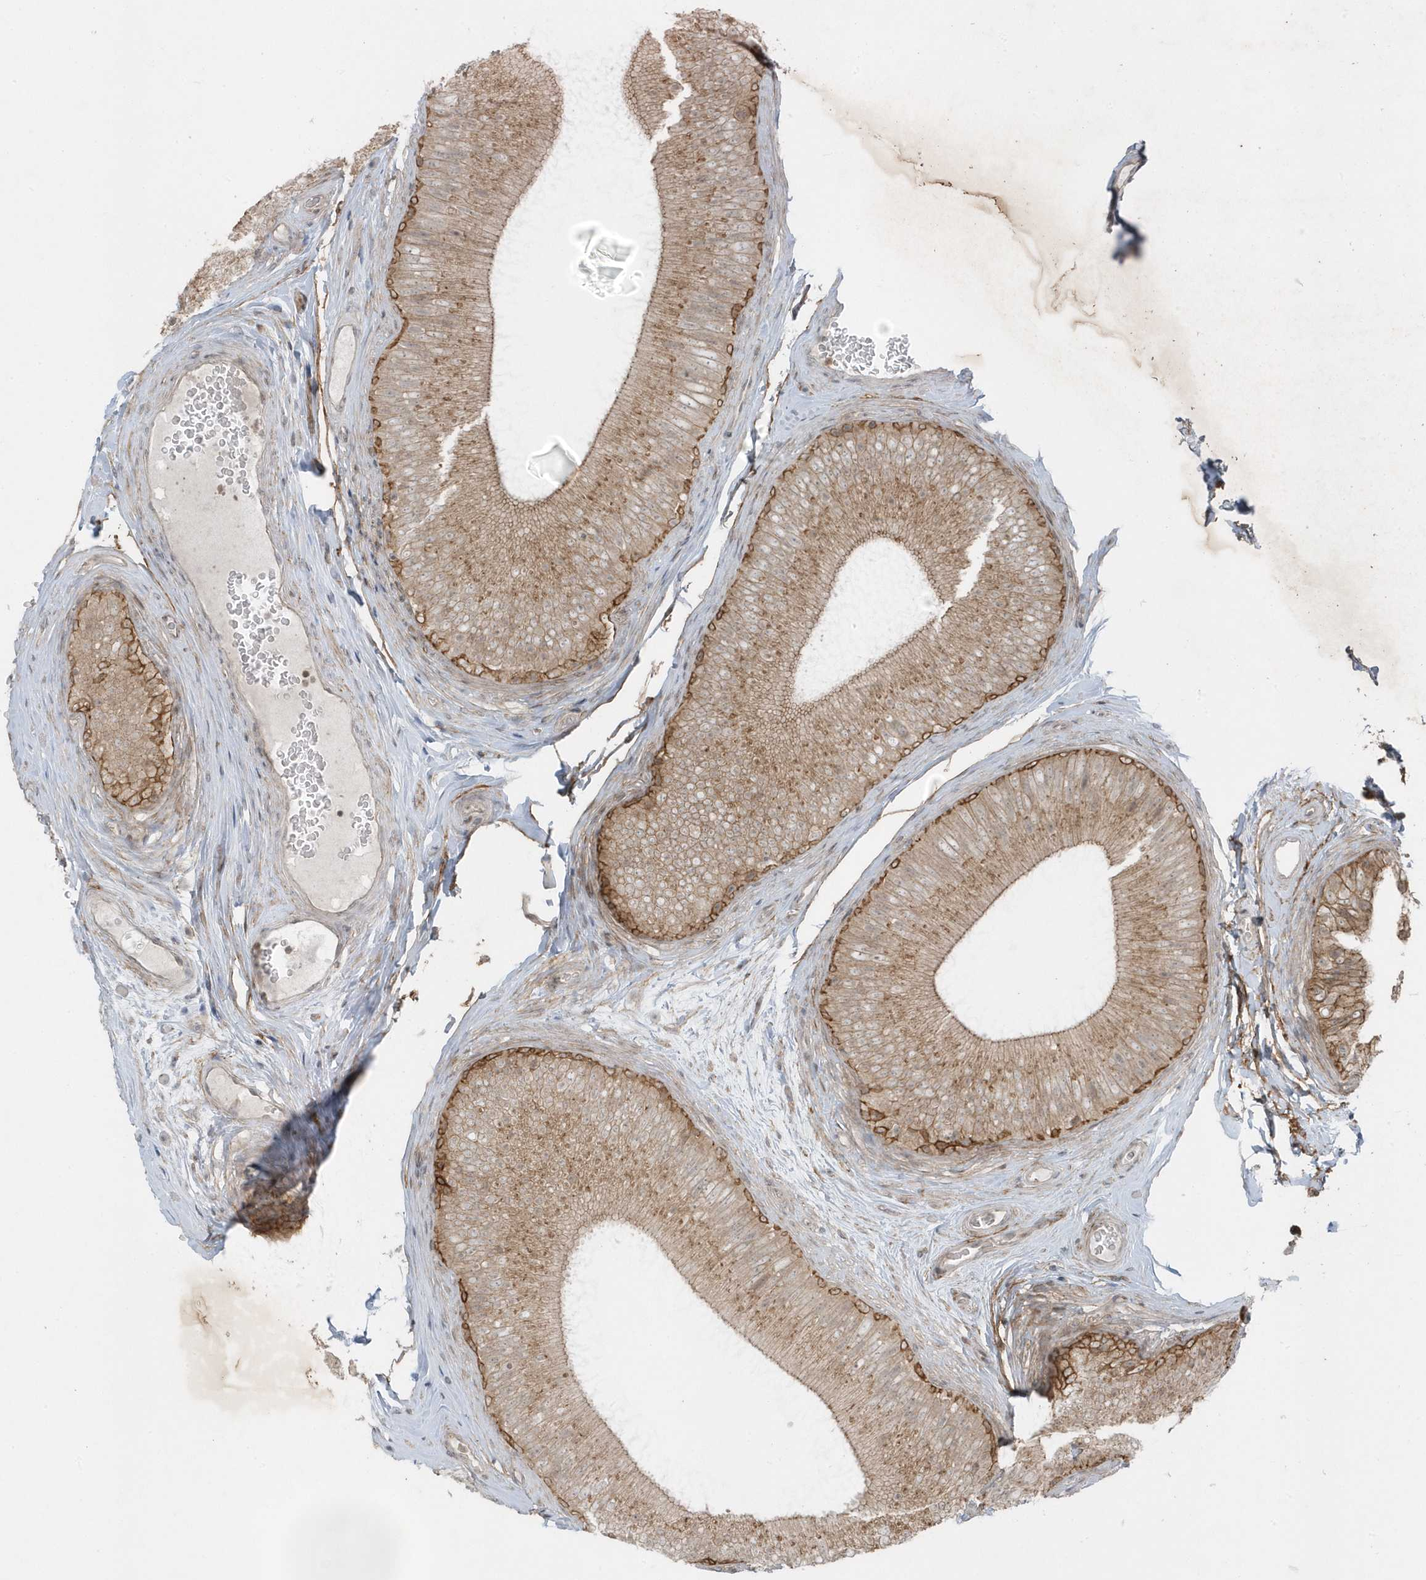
{"staining": {"intensity": "moderate", "quantity": "25%-75%", "location": "cytoplasmic/membranous"}, "tissue": "epididymis", "cell_type": "Glandular cells", "image_type": "normal", "snomed": [{"axis": "morphology", "description": "Normal tissue, NOS"}, {"axis": "topography", "description": "Epididymis"}], "caption": "IHC image of normal human epididymis stained for a protein (brown), which displays medium levels of moderate cytoplasmic/membranous staining in about 25%-75% of glandular cells.", "gene": "PARD3B", "patient": {"sex": "male", "age": 45}}